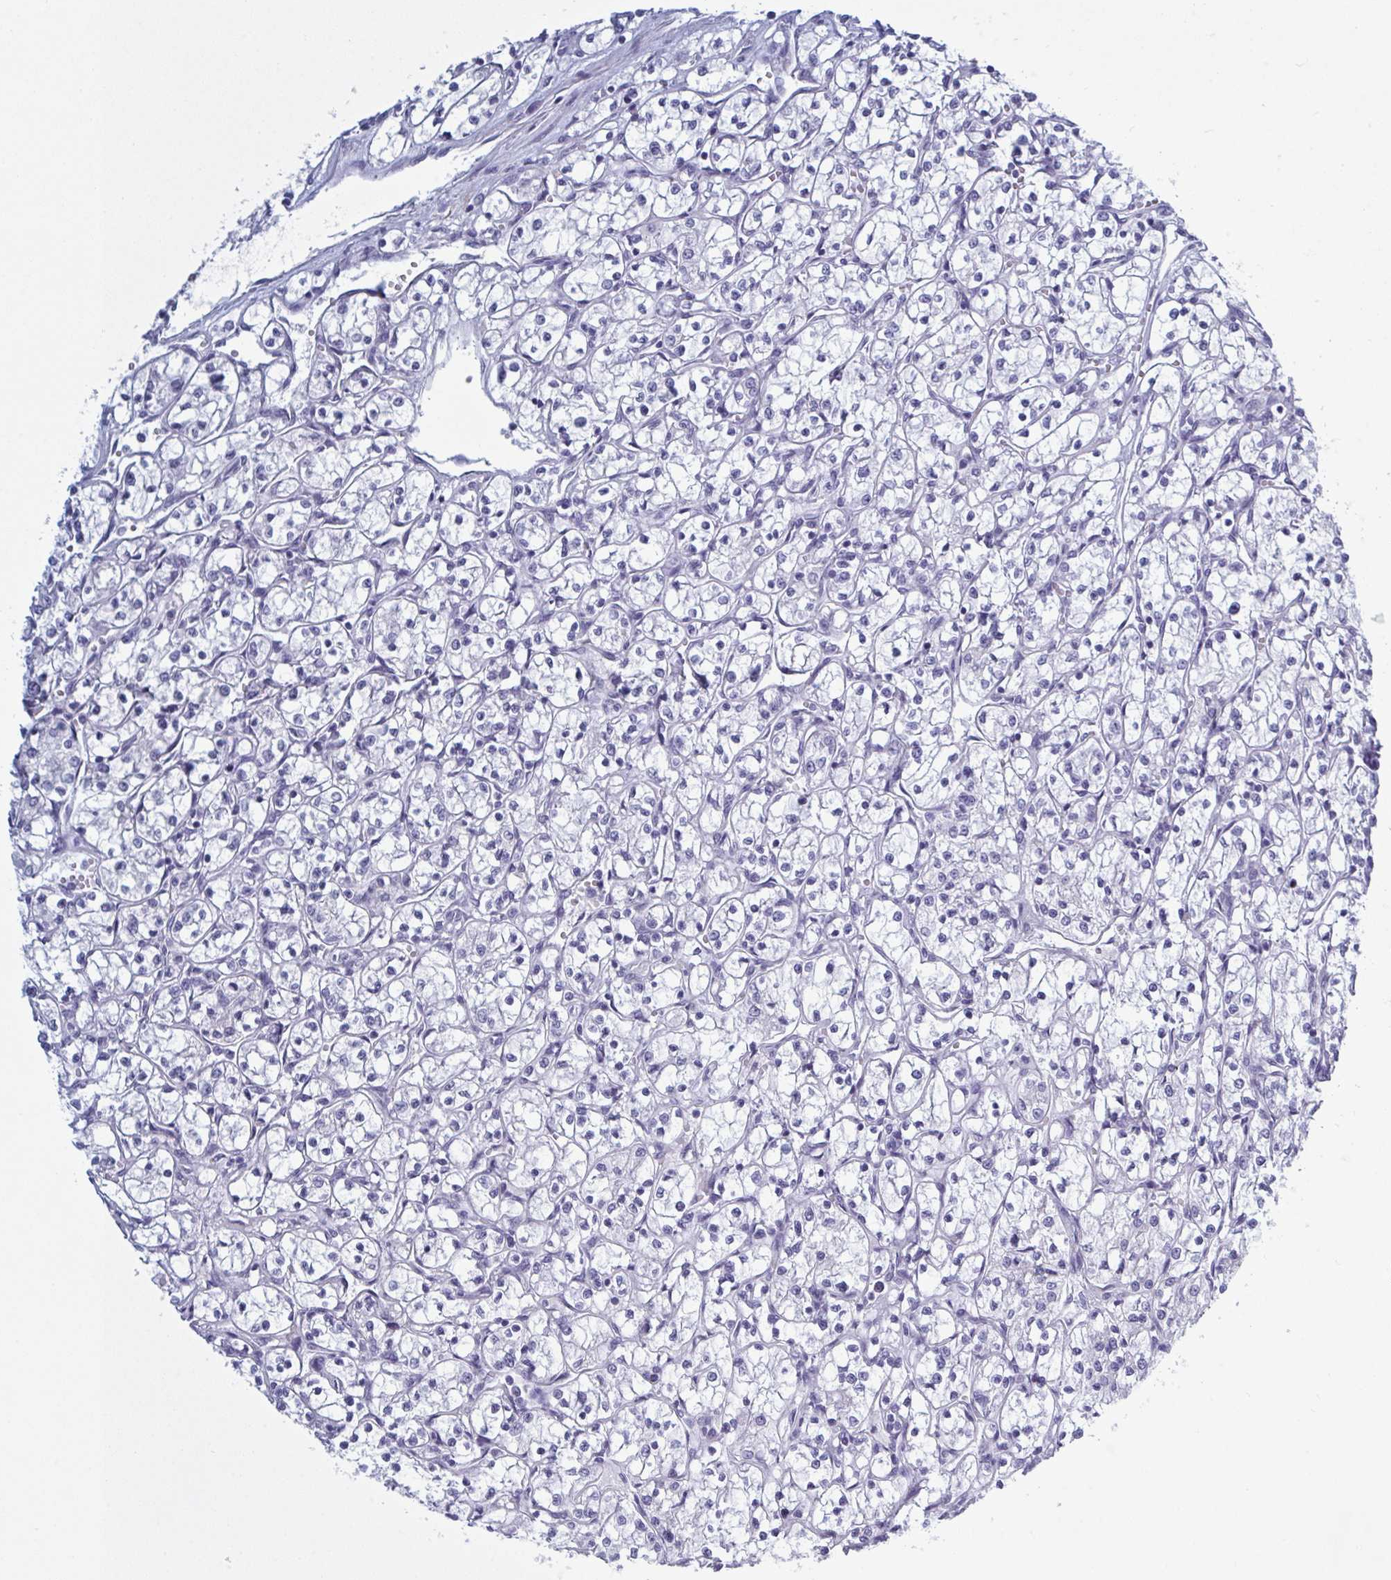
{"staining": {"intensity": "negative", "quantity": "none", "location": "none"}, "tissue": "renal cancer", "cell_type": "Tumor cells", "image_type": "cancer", "snomed": [{"axis": "morphology", "description": "Adenocarcinoma, NOS"}, {"axis": "topography", "description": "Kidney"}], "caption": "IHC histopathology image of adenocarcinoma (renal) stained for a protein (brown), which displays no staining in tumor cells. (DAB immunohistochemistry (IHC), high magnification).", "gene": "NDUFC2", "patient": {"sex": "female", "age": 69}}